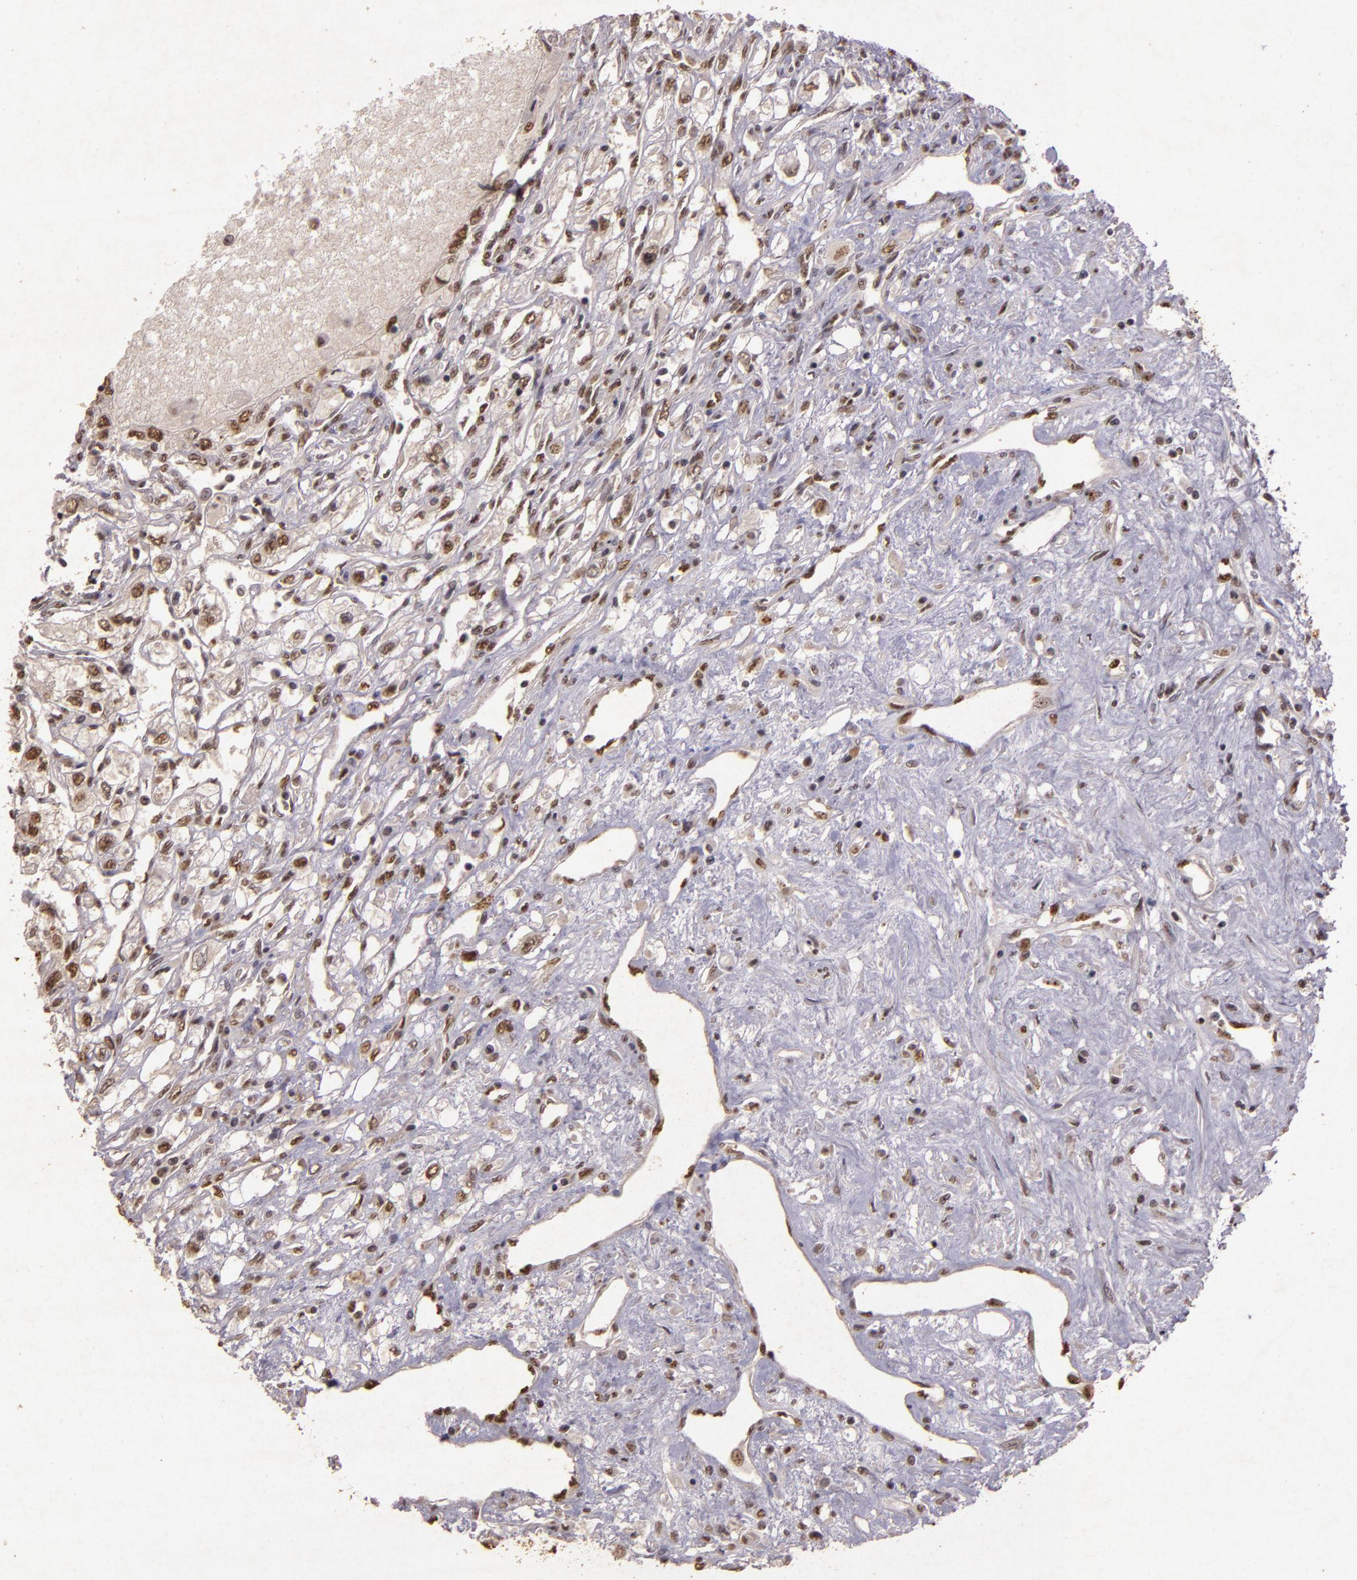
{"staining": {"intensity": "weak", "quantity": ">75%", "location": "nuclear"}, "tissue": "renal cancer", "cell_type": "Tumor cells", "image_type": "cancer", "snomed": [{"axis": "morphology", "description": "Adenocarcinoma, NOS"}, {"axis": "topography", "description": "Kidney"}], "caption": "Tumor cells show weak nuclear expression in about >75% of cells in renal cancer. The protein of interest is shown in brown color, while the nuclei are stained blue.", "gene": "CBX3", "patient": {"sex": "male", "age": 57}}